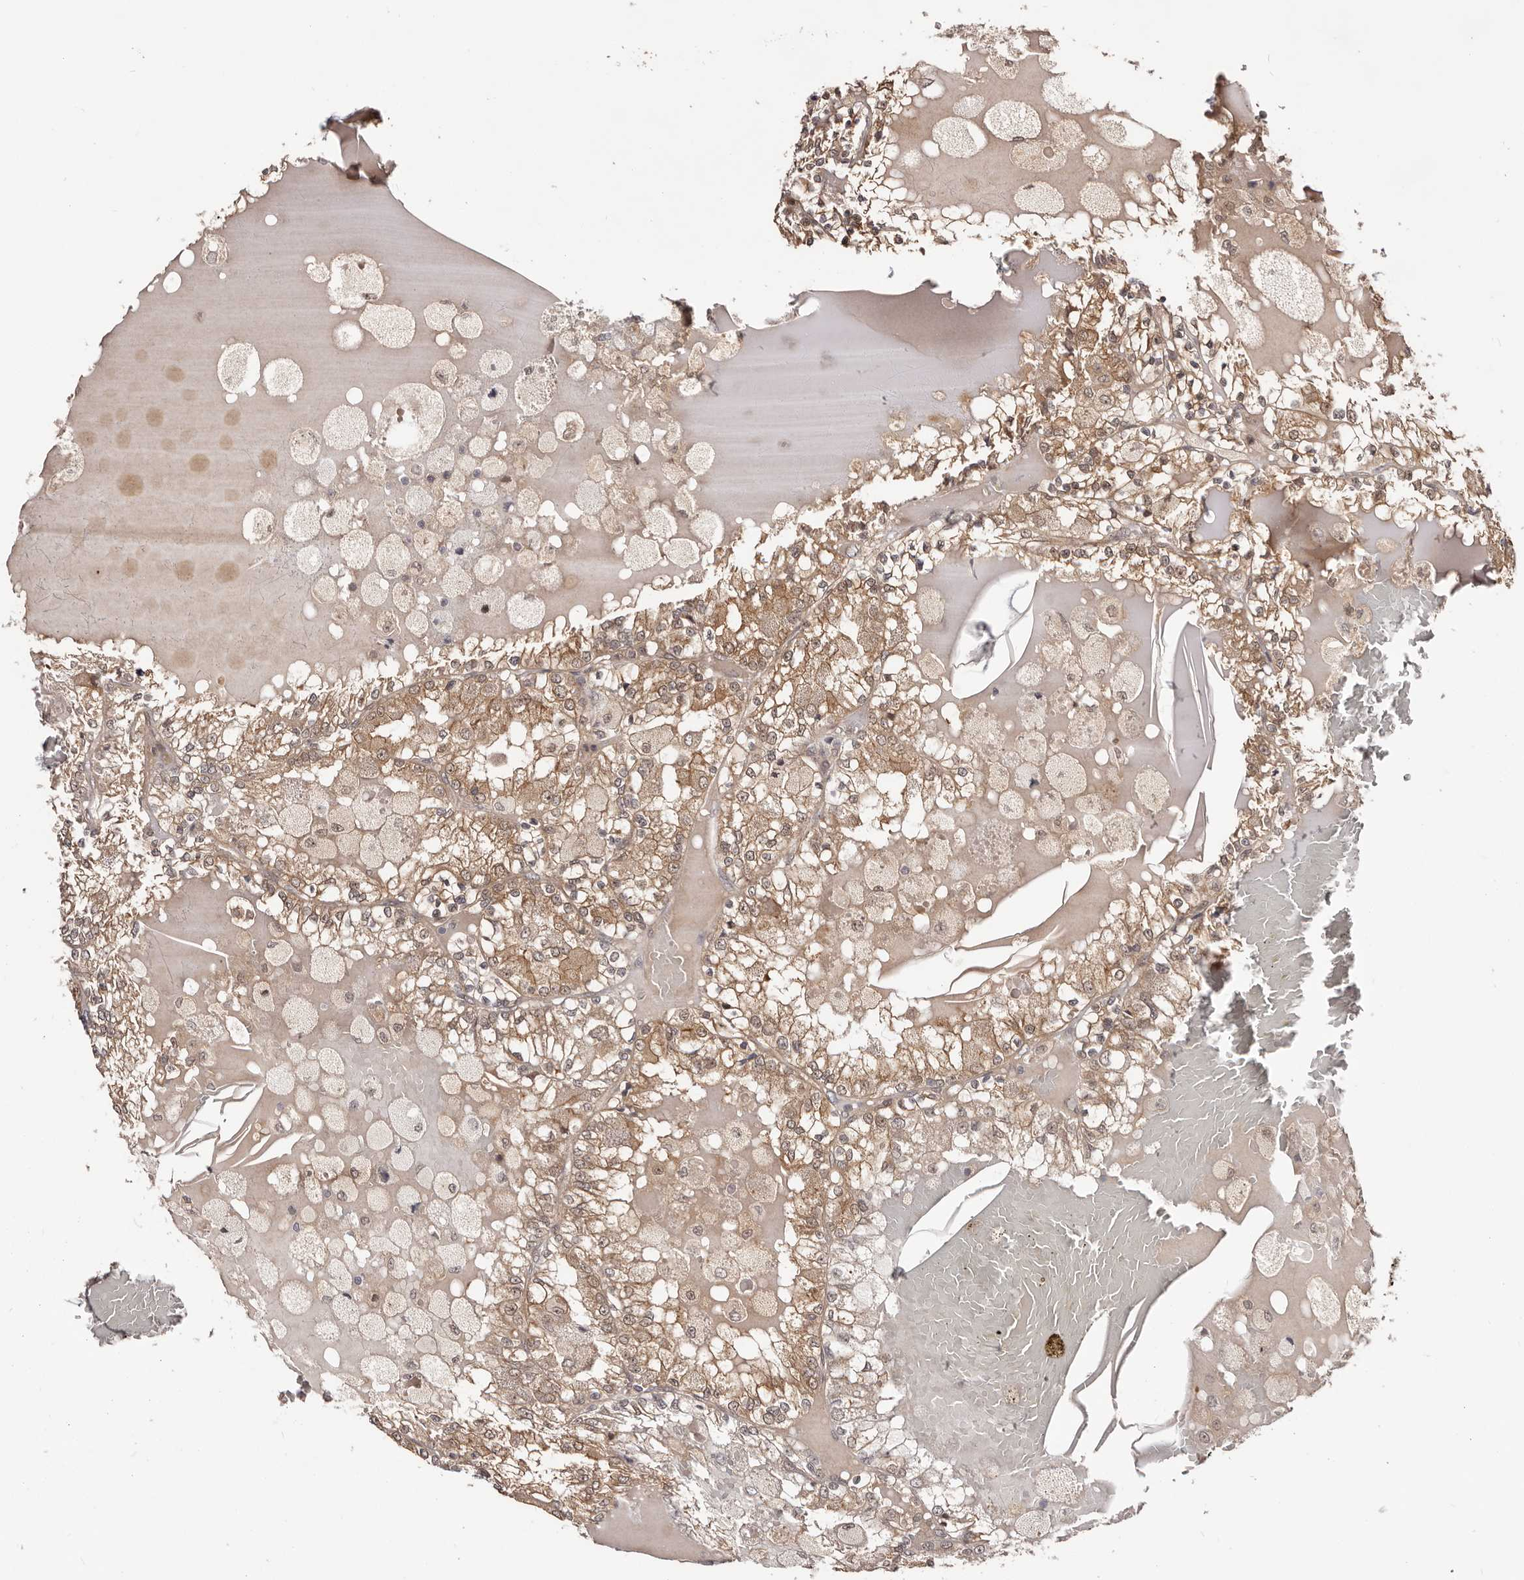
{"staining": {"intensity": "moderate", "quantity": ">75%", "location": "cytoplasmic/membranous"}, "tissue": "renal cancer", "cell_type": "Tumor cells", "image_type": "cancer", "snomed": [{"axis": "morphology", "description": "Adenocarcinoma, NOS"}, {"axis": "topography", "description": "Kidney"}], "caption": "There is medium levels of moderate cytoplasmic/membranous staining in tumor cells of renal cancer, as demonstrated by immunohistochemical staining (brown color).", "gene": "MDP1", "patient": {"sex": "female", "age": 56}}